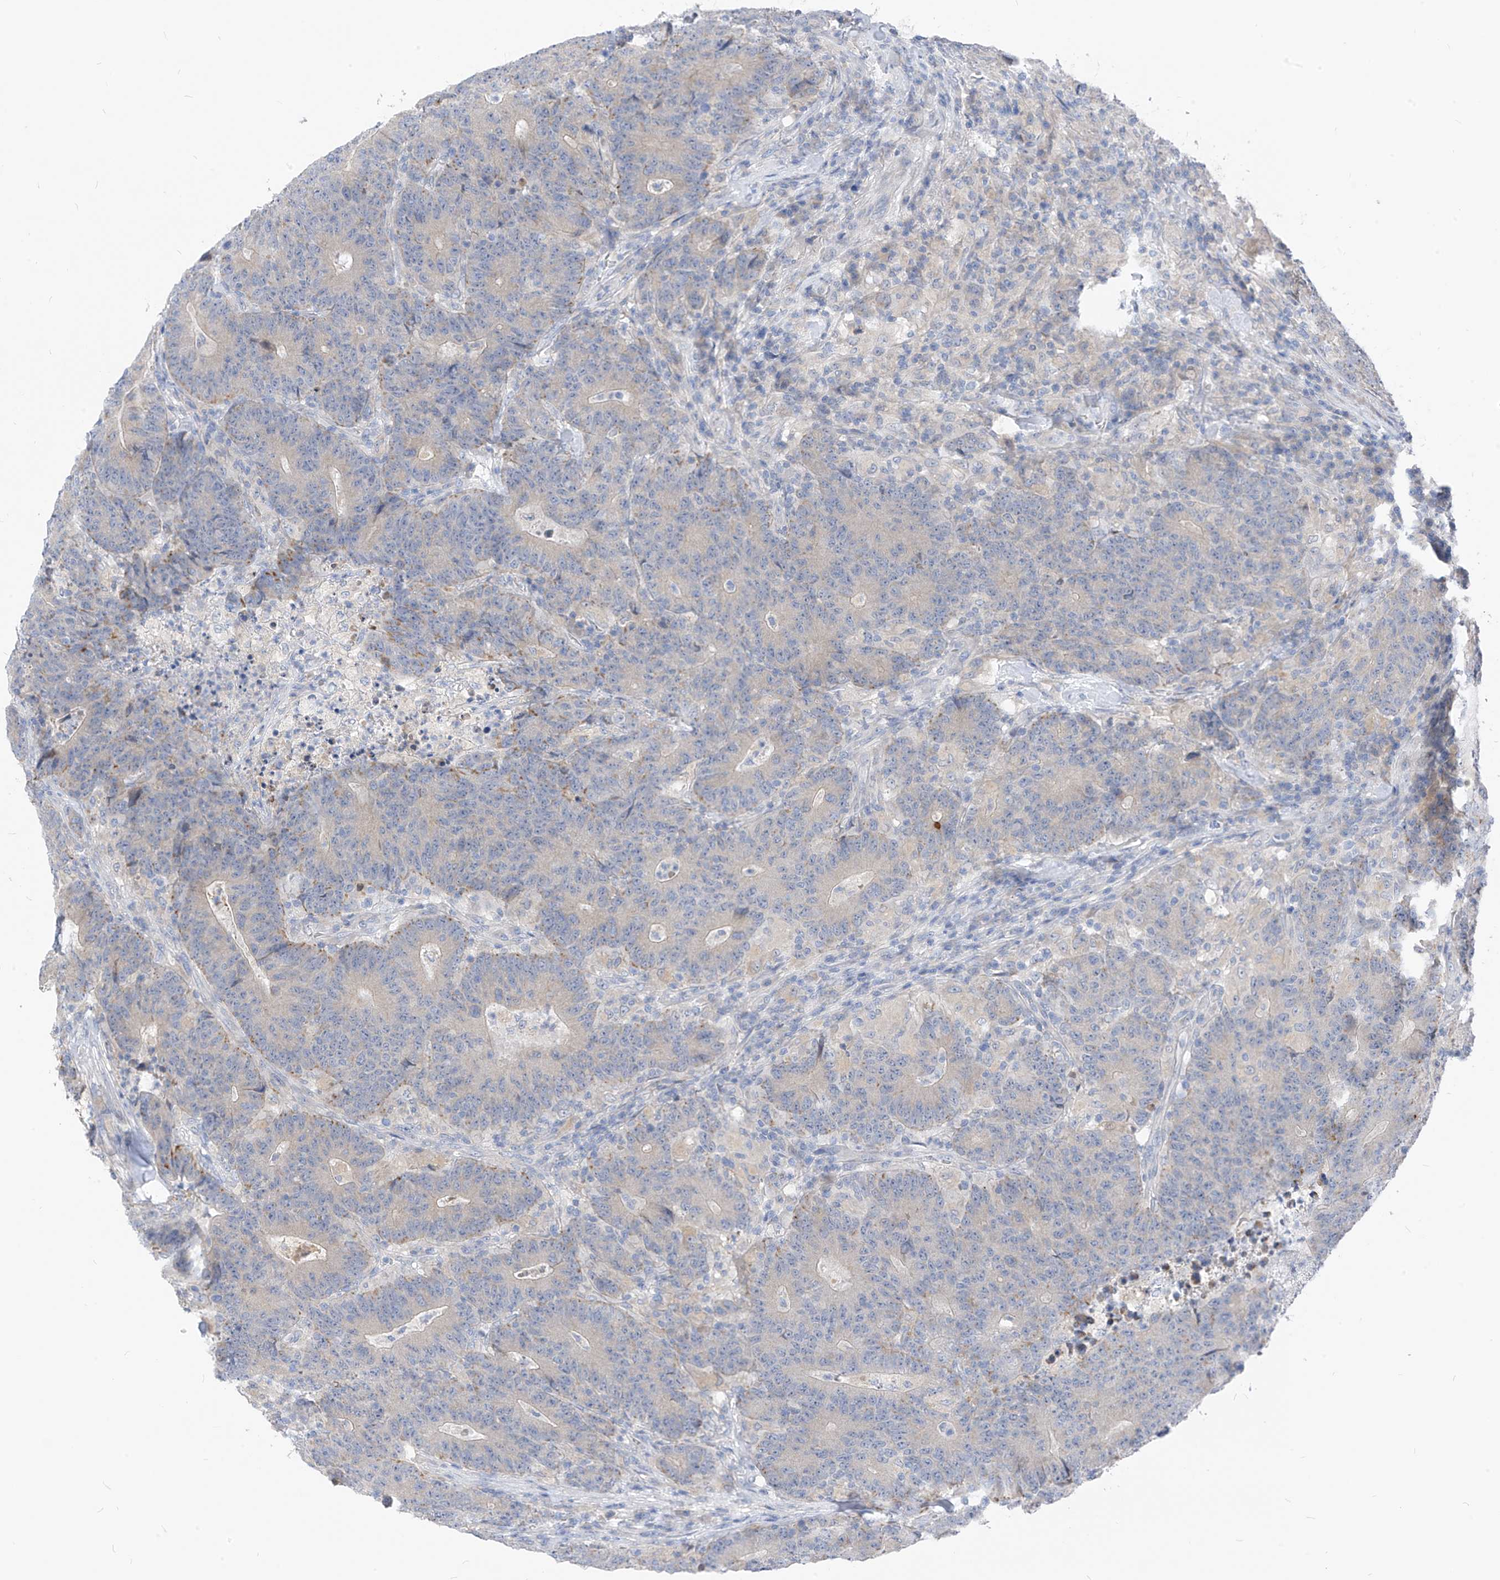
{"staining": {"intensity": "weak", "quantity": "<25%", "location": "cytoplasmic/membranous"}, "tissue": "colorectal cancer", "cell_type": "Tumor cells", "image_type": "cancer", "snomed": [{"axis": "morphology", "description": "Normal tissue, NOS"}, {"axis": "morphology", "description": "Adenocarcinoma, NOS"}, {"axis": "topography", "description": "Colon"}], "caption": "High power microscopy image of an IHC photomicrograph of colorectal cancer (adenocarcinoma), revealing no significant staining in tumor cells.", "gene": "LDAH", "patient": {"sex": "female", "age": 75}}